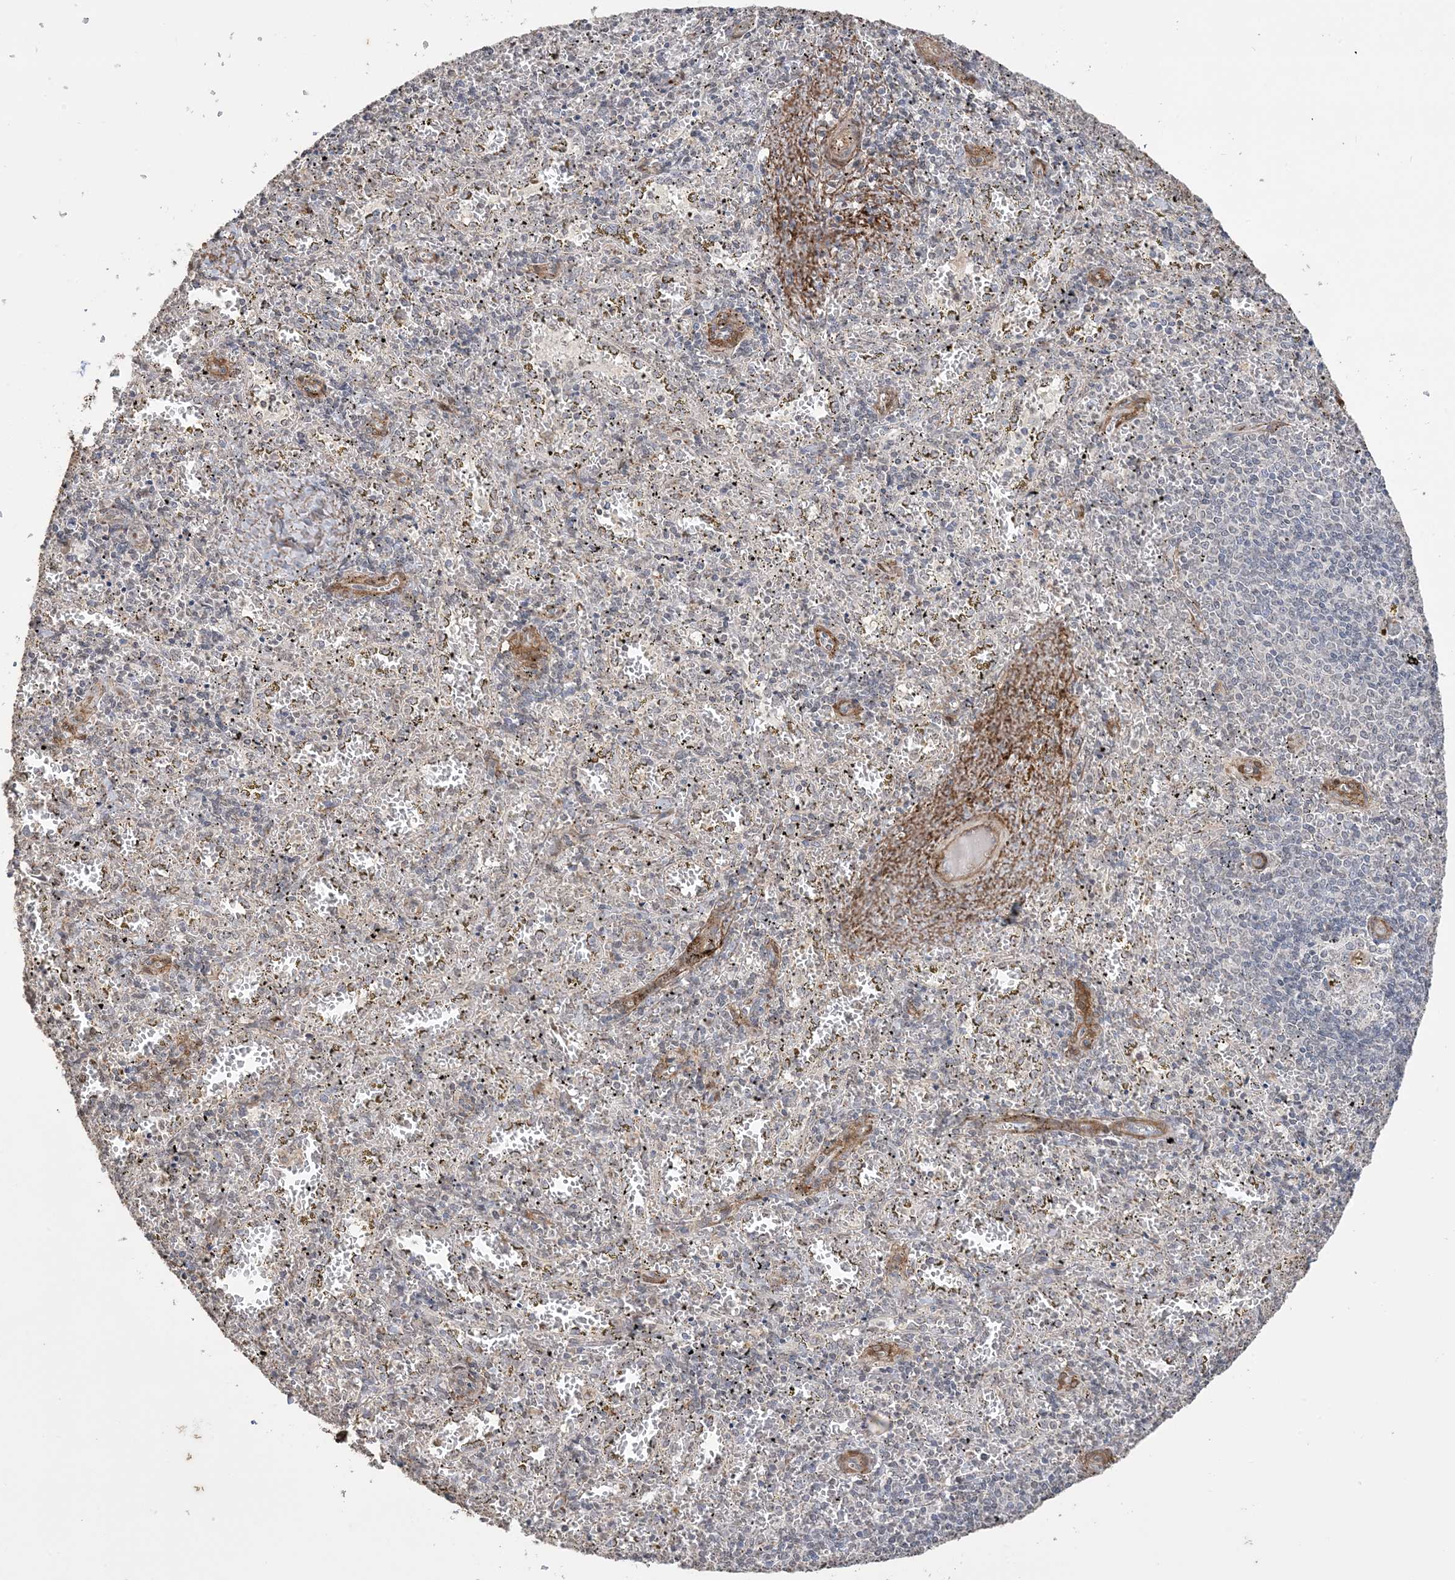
{"staining": {"intensity": "negative", "quantity": "none", "location": "none"}, "tissue": "spleen", "cell_type": "Cells in red pulp", "image_type": "normal", "snomed": [{"axis": "morphology", "description": "Normal tissue, NOS"}, {"axis": "topography", "description": "Spleen"}], "caption": "IHC of normal spleen demonstrates no positivity in cells in red pulp.", "gene": "XRN1", "patient": {"sex": "male", "age": 11}}